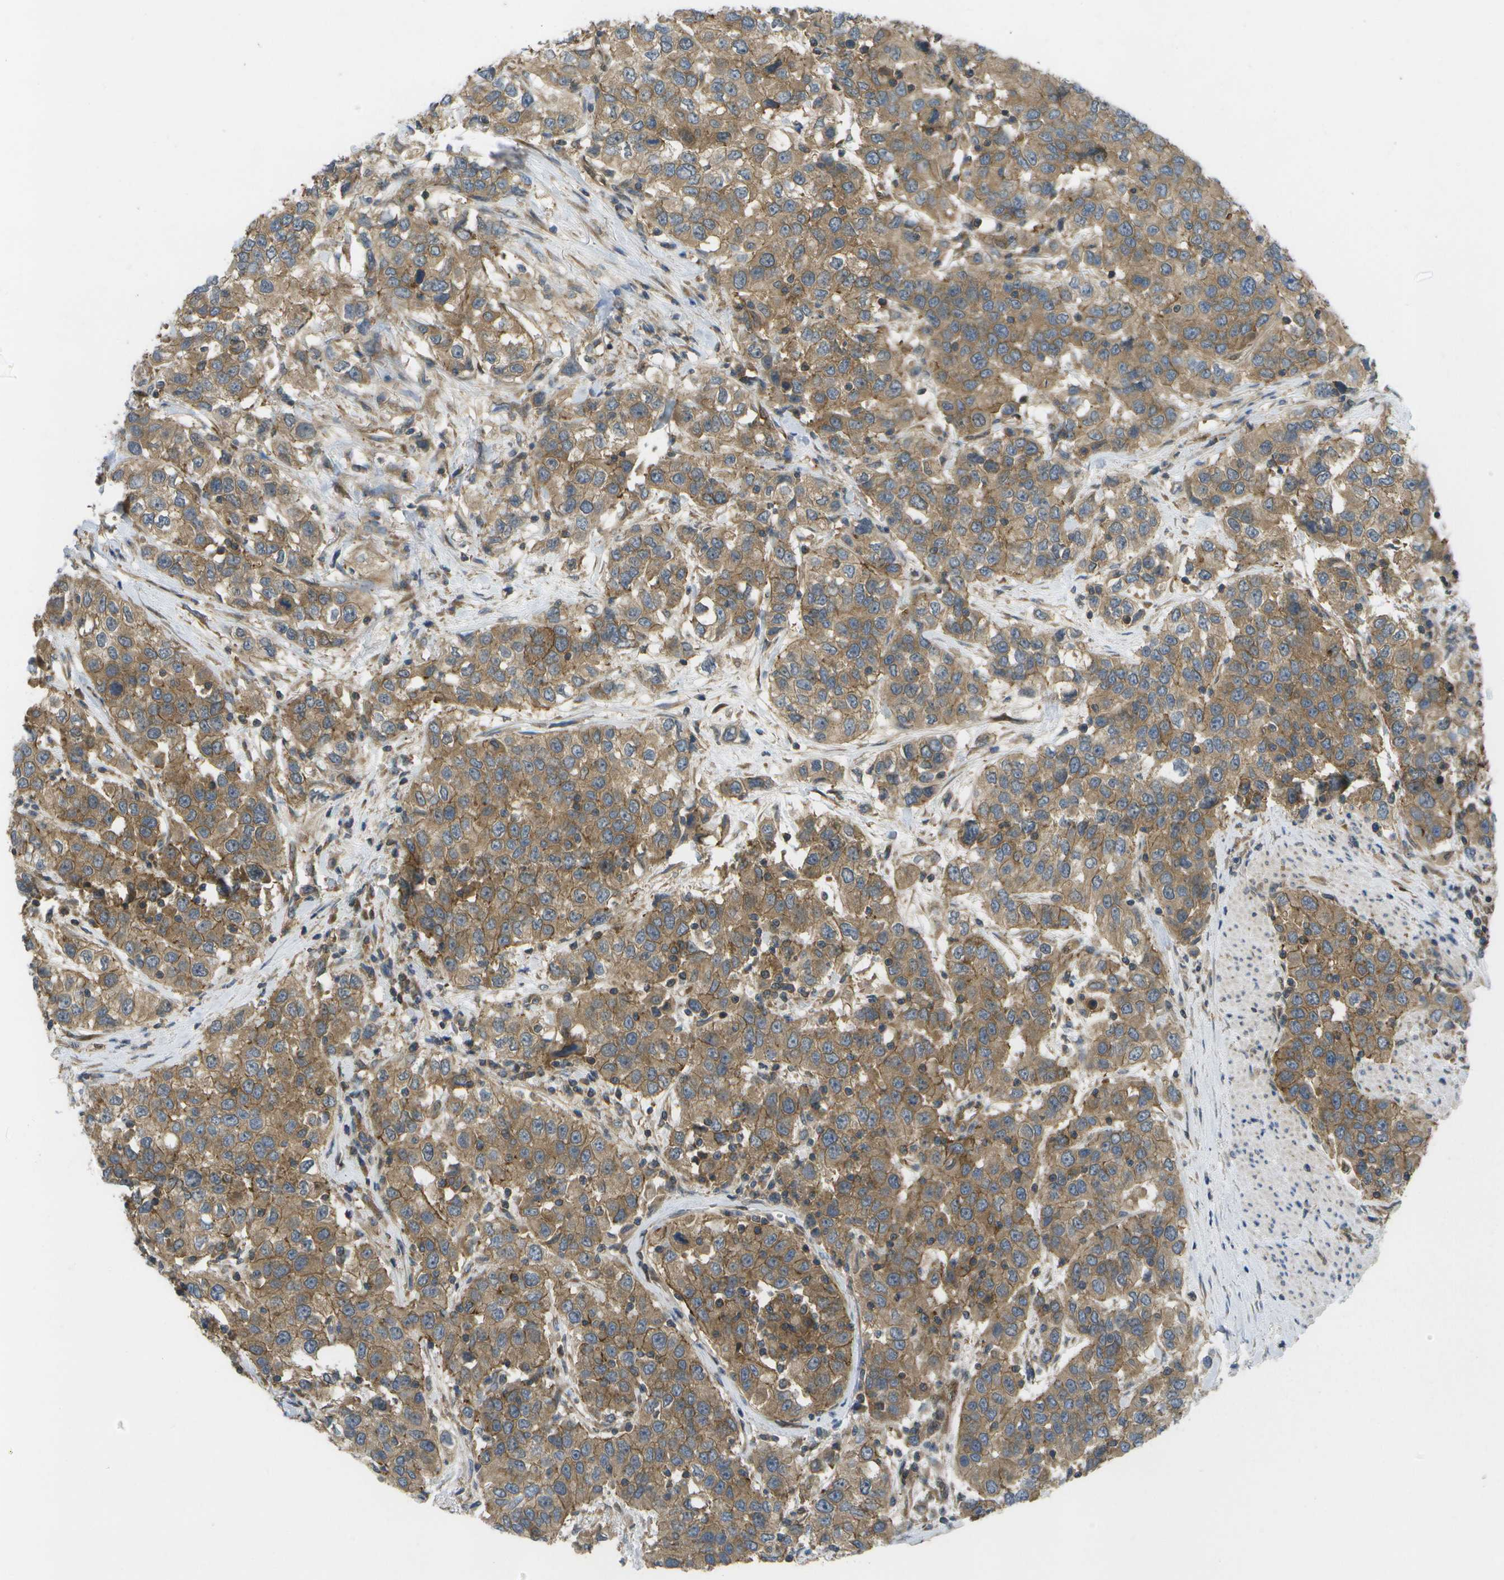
{"staining": {"intensity": "moderate", "quantity": ">75%", "location": "cytoplasmic/membranous"}, "tissue": "urothelial cancer", "cell_type": "Tumor cells", "image_type": "cancer", "snomed": [{"axis": "morphology", "description": "Urothelial carcinoma, High grade"}, {"axis": "topography", "description": "Urinary bladder"}], "caption": "Protein staining of urothelial cancer tissue exhibits moderate cytoplasmic/membranous expression in approximately >75% of tumor cells.", "gene": "DPM3", "patient": {"sex": "female", "age": 80}}